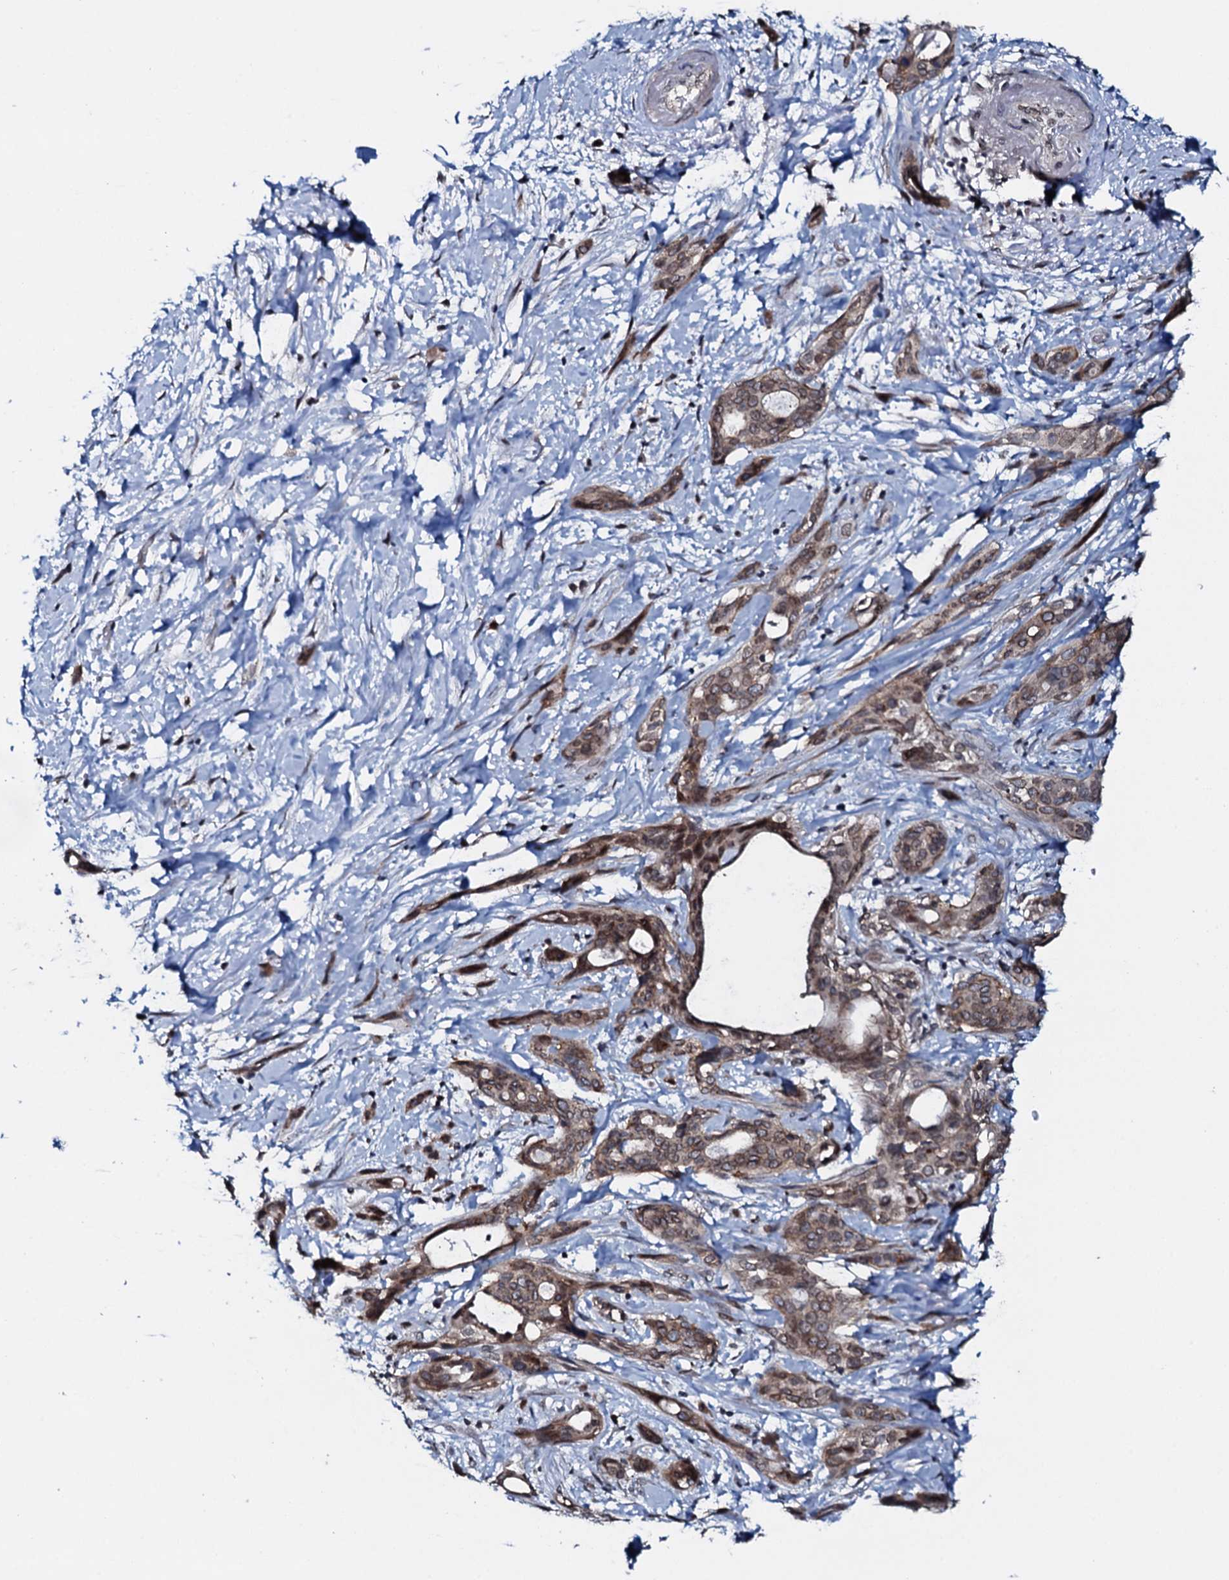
{"staining": {"intensity": "weak", "quantity": ">75%", "location": "cytoplasmic/membranous"}, "tissue": "pancreatic cancer", "cell_type": "Tumor cells", "image_type": "cancer", "snomed": [{"axis": "morphology", "description": "Normal tissue, NOS"}, {"axis": "morphology", "description": "Adenocarcinoma, NOS"}, {"axis": "topography", "description": "Pancreas"}, {"axis": "topography", "description": "Peripheral nerve tissue"}], "caption": "Pancreatic cancer stained for a protein (brown) exhibits weak cytoplasmic/membranous positive staining in approximately >75% of tumor cells.", "gene": "SNTA1", "patient": {"sex": "female", "age": 63}}